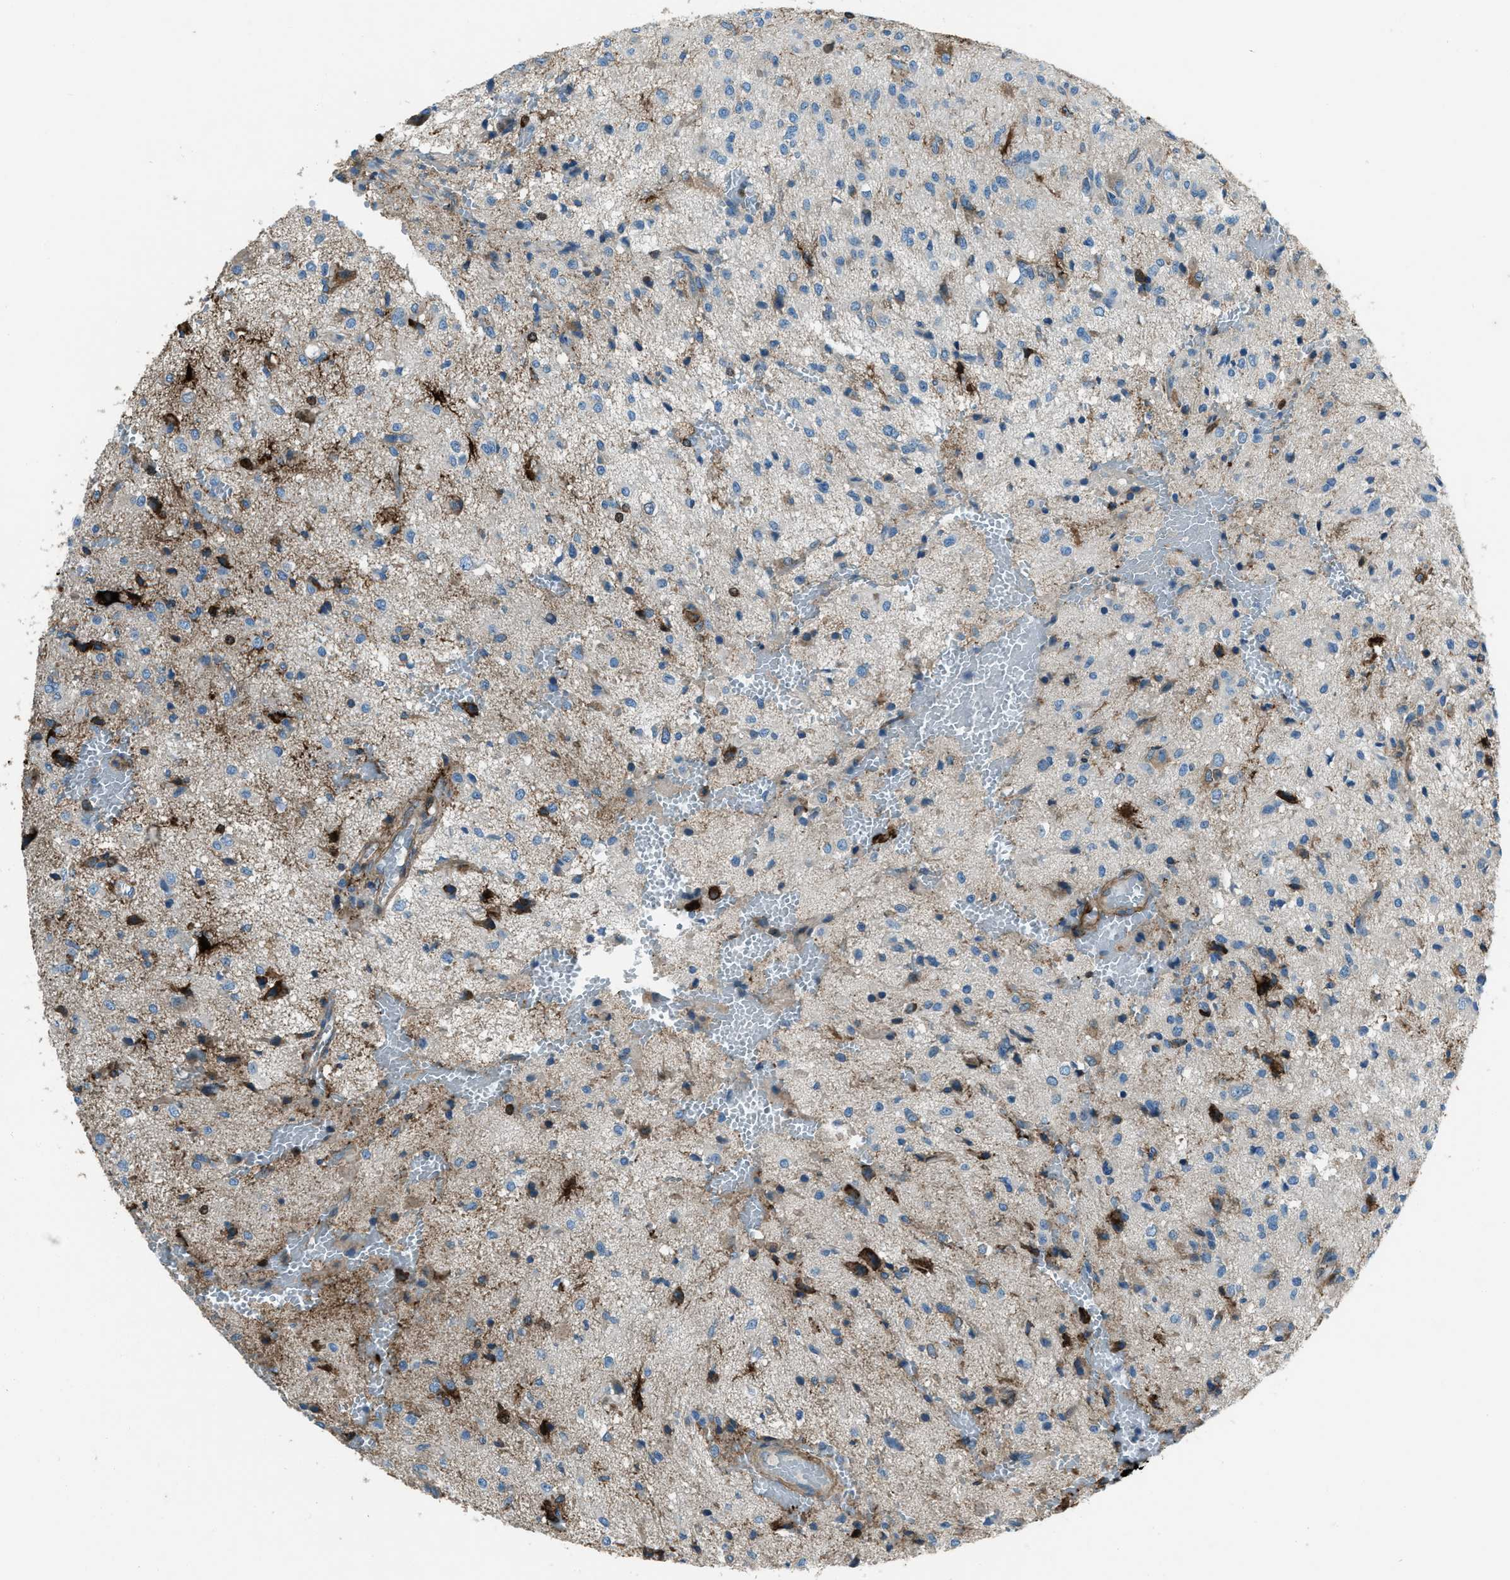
{"staining": {"intensity": "strong", "quantity": "<25%", "location": "cytoplasmic/membranous"}, "tissue": "glioma", "cell_type": "Tumor cells", "image_type": "cancer", "snomed": [{"axis": "morphology", "description": "Glioma, malignant, High grade"}, {"axis": "topography", "description": "Brain"}], "caption": "Glioma stained for a protein (brown) reveals strong cytoplasmic/membranous positive staining in about <25% of tumor cells.", "gene": "SVIL", "patient": {"sex": "female", "age": 59}}